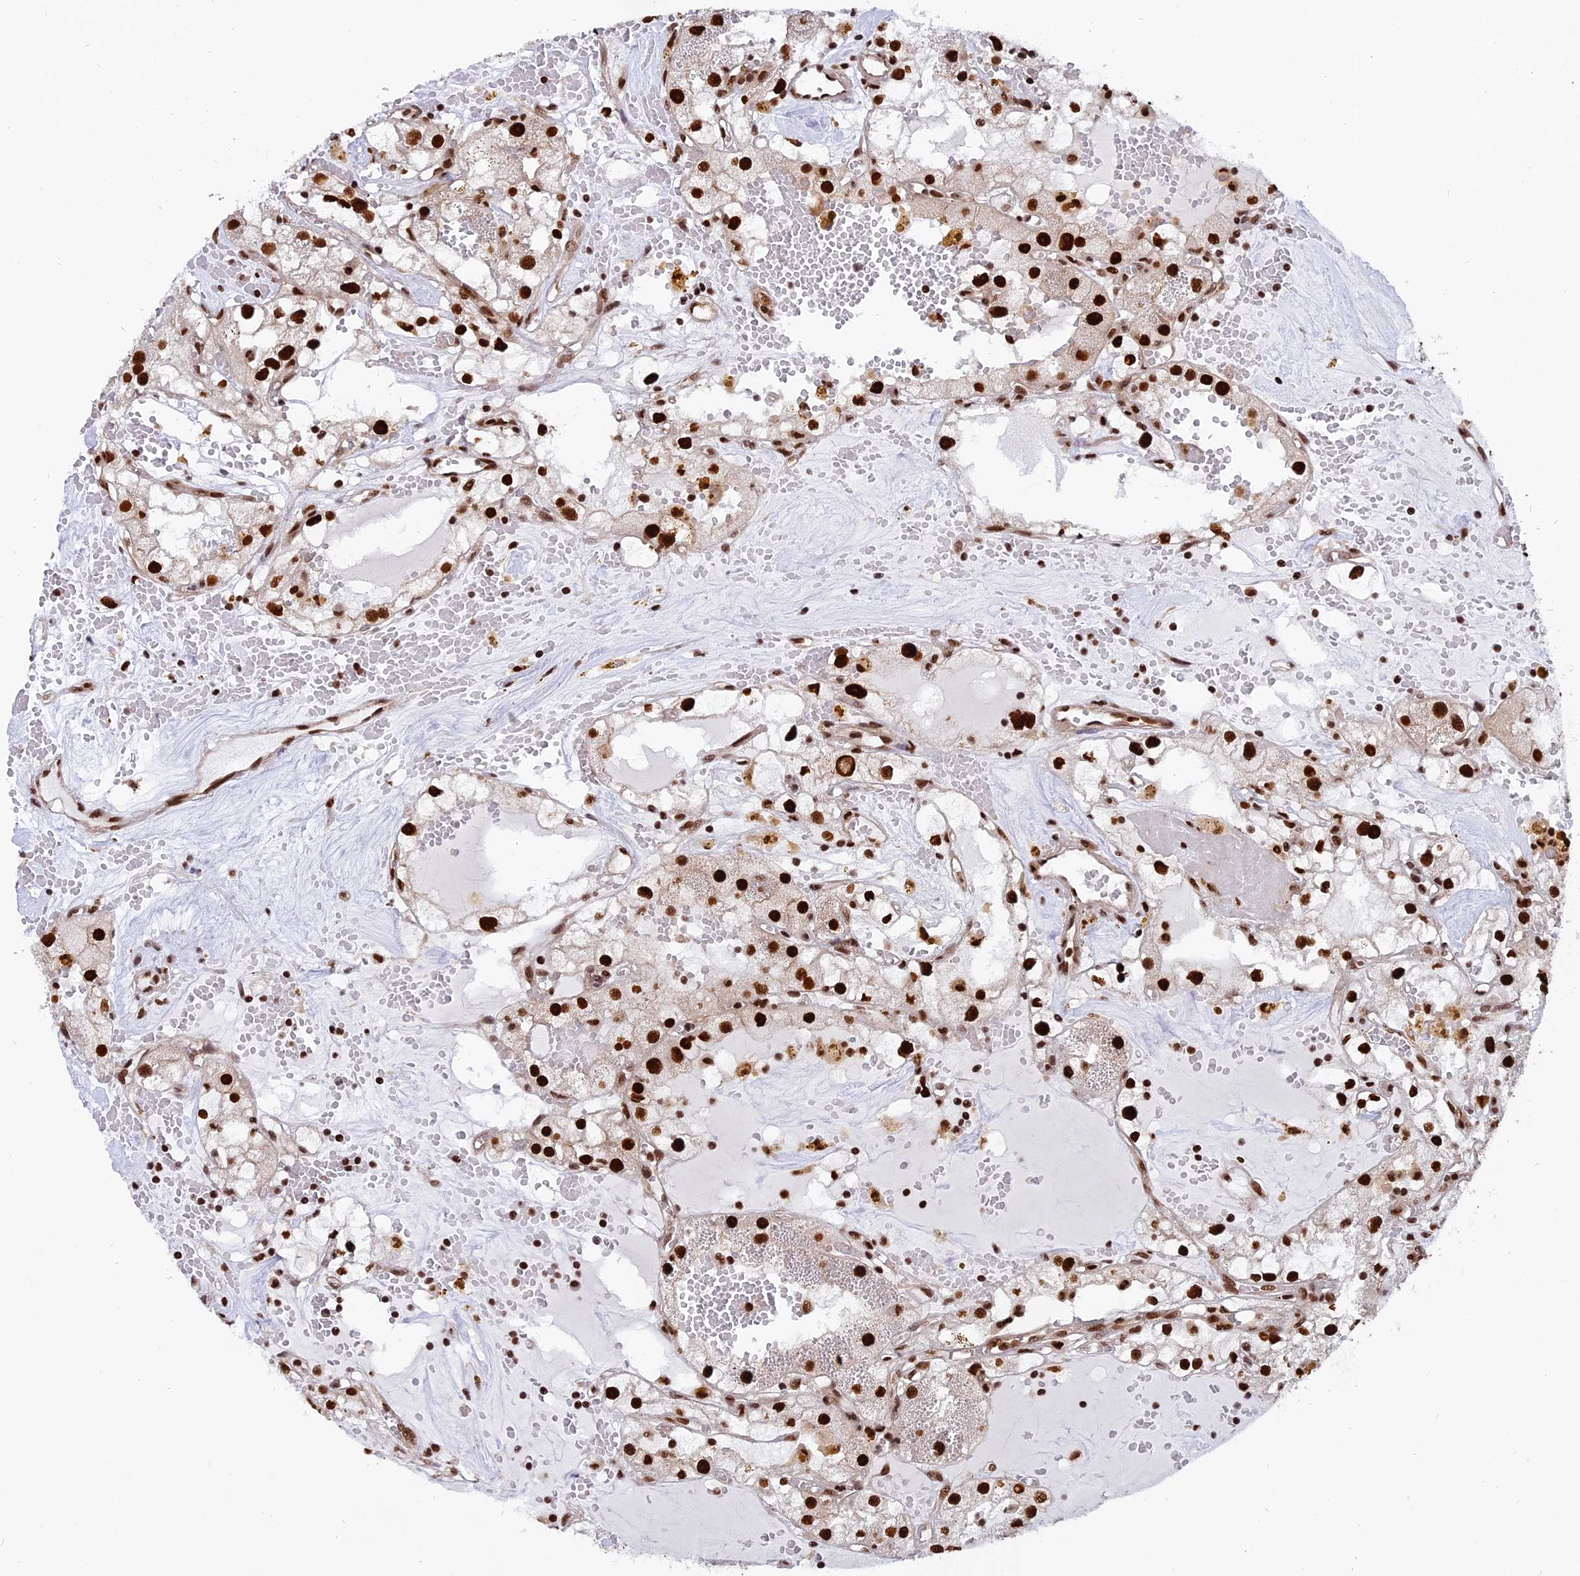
{"staining": {"intensity": "strong", "quantity": ">75%", "location": "nuclear"}, "tissue": "renal cancer", "cell_type": "Tumor cells", "image_type": "cancer", "snomed": [{"axis": "morphology", "description": "Adenocarcinoma, NOS"}, {"axis": "topography", "description": "Kidney"}], "caption": "Immunohistochemistry (IHC) micrograph of neoplastic tissue: human renal cancer (adenocarcinoma) stained using immunohistochemistry demonstrates high levels of strong protein expression localized specifically in the nuclear of tumor cells, appearing as a nuclear brown color.", "gene": "RAMAC", "patient": {"sex": "male", "age": 56}}